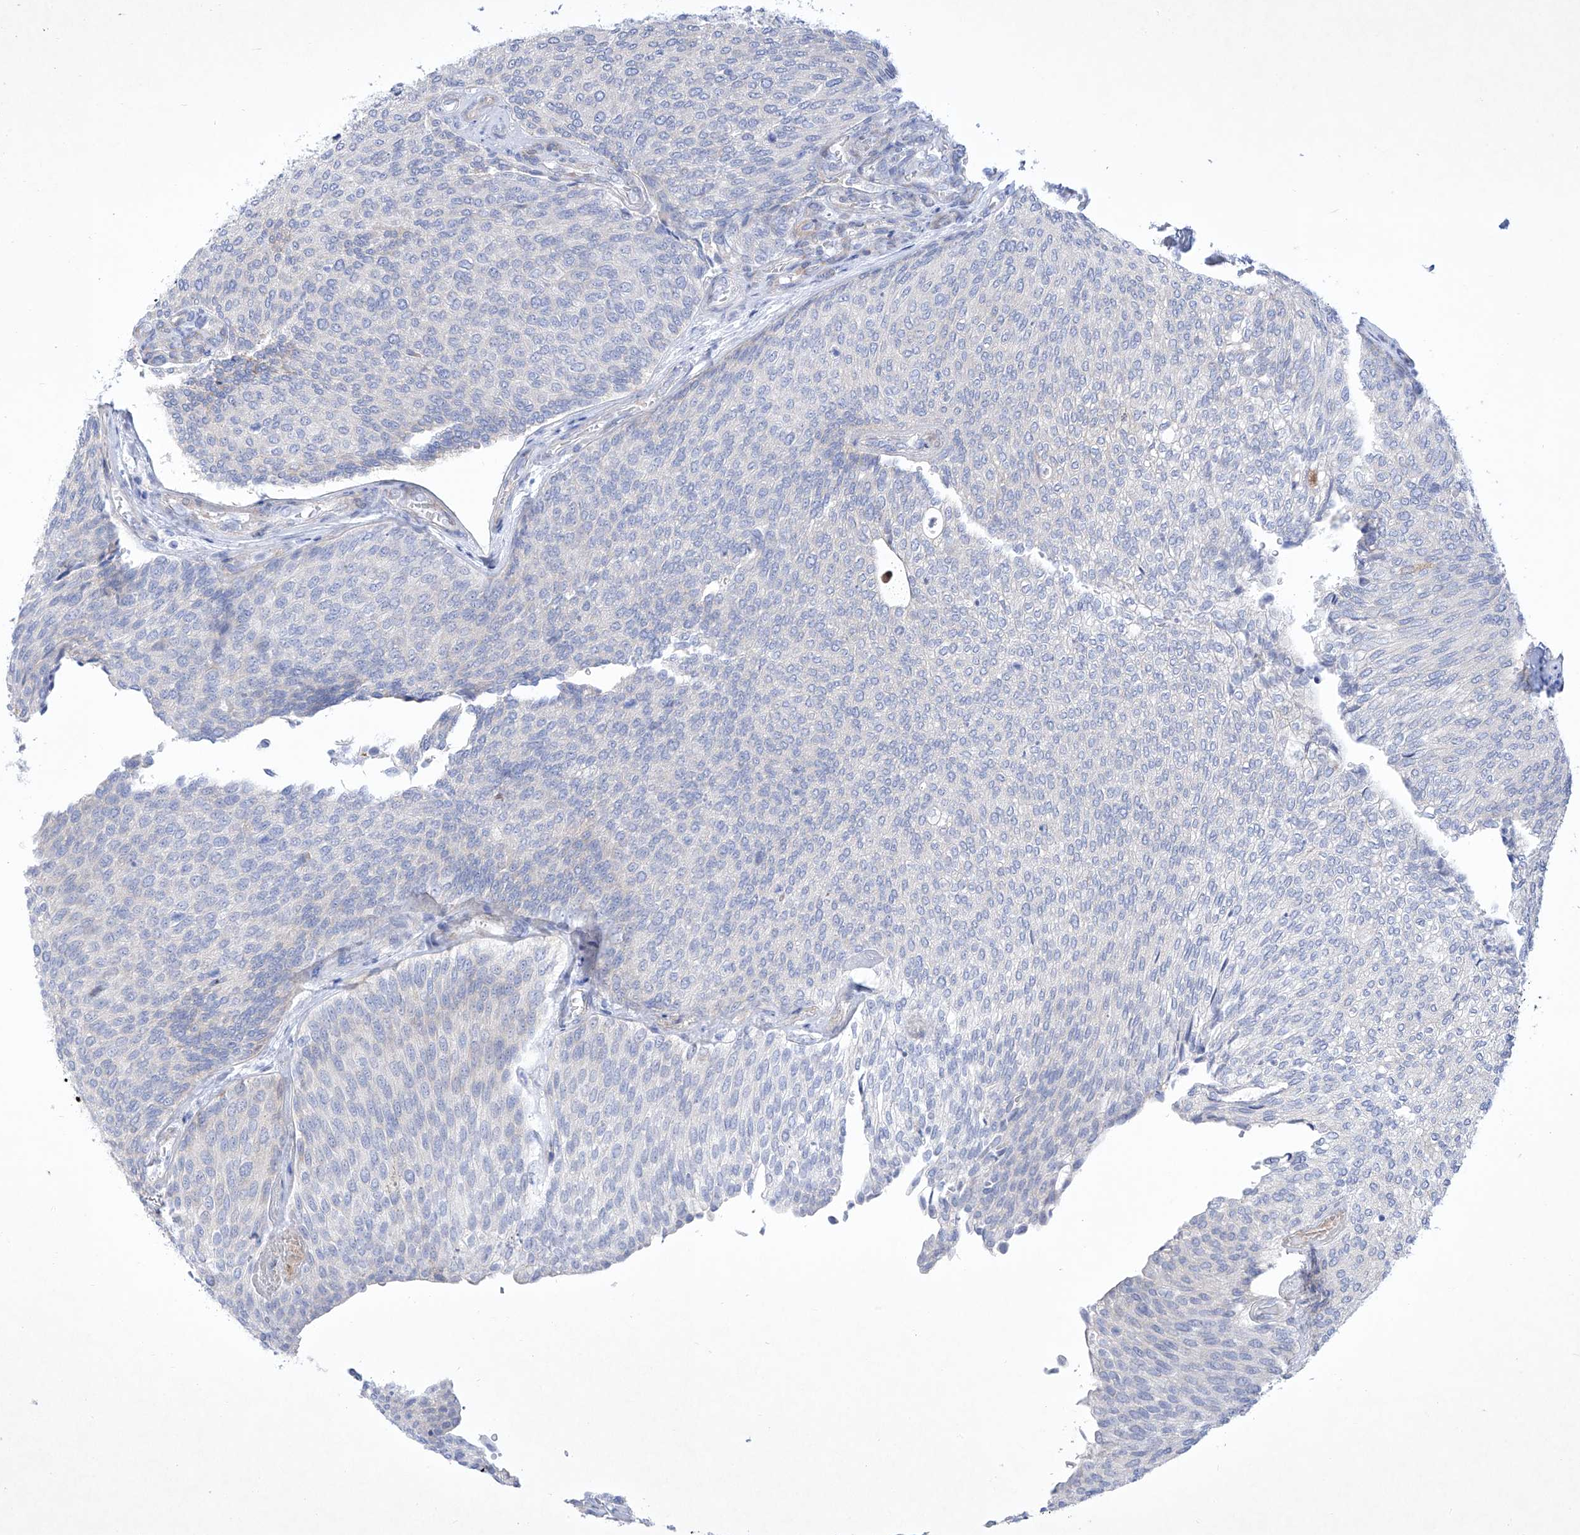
{"staining": {"intensity": "negative", "quantity": "none", "location": "none"}, "tissue": "urothelial cancer", "cell_type": "Tumor cells", "image_type": "cancer", "snomed": [{"axis": "morphology", "description": "Urothelial carcinoma, Low grade"}, {"axis": "topography", "description": "Urinary bladder"}], "caption": "Tumor cells are negative for protein expression in human low-grade urothelial carcinoma. The staining was performed using DAB to visualize the protein expression in brown, while the nuclei were stained in blue with hematoxylin (Magnification: 20x).", "gene": "C1orf87", "patient": {"sex": "female", "age": 79}}